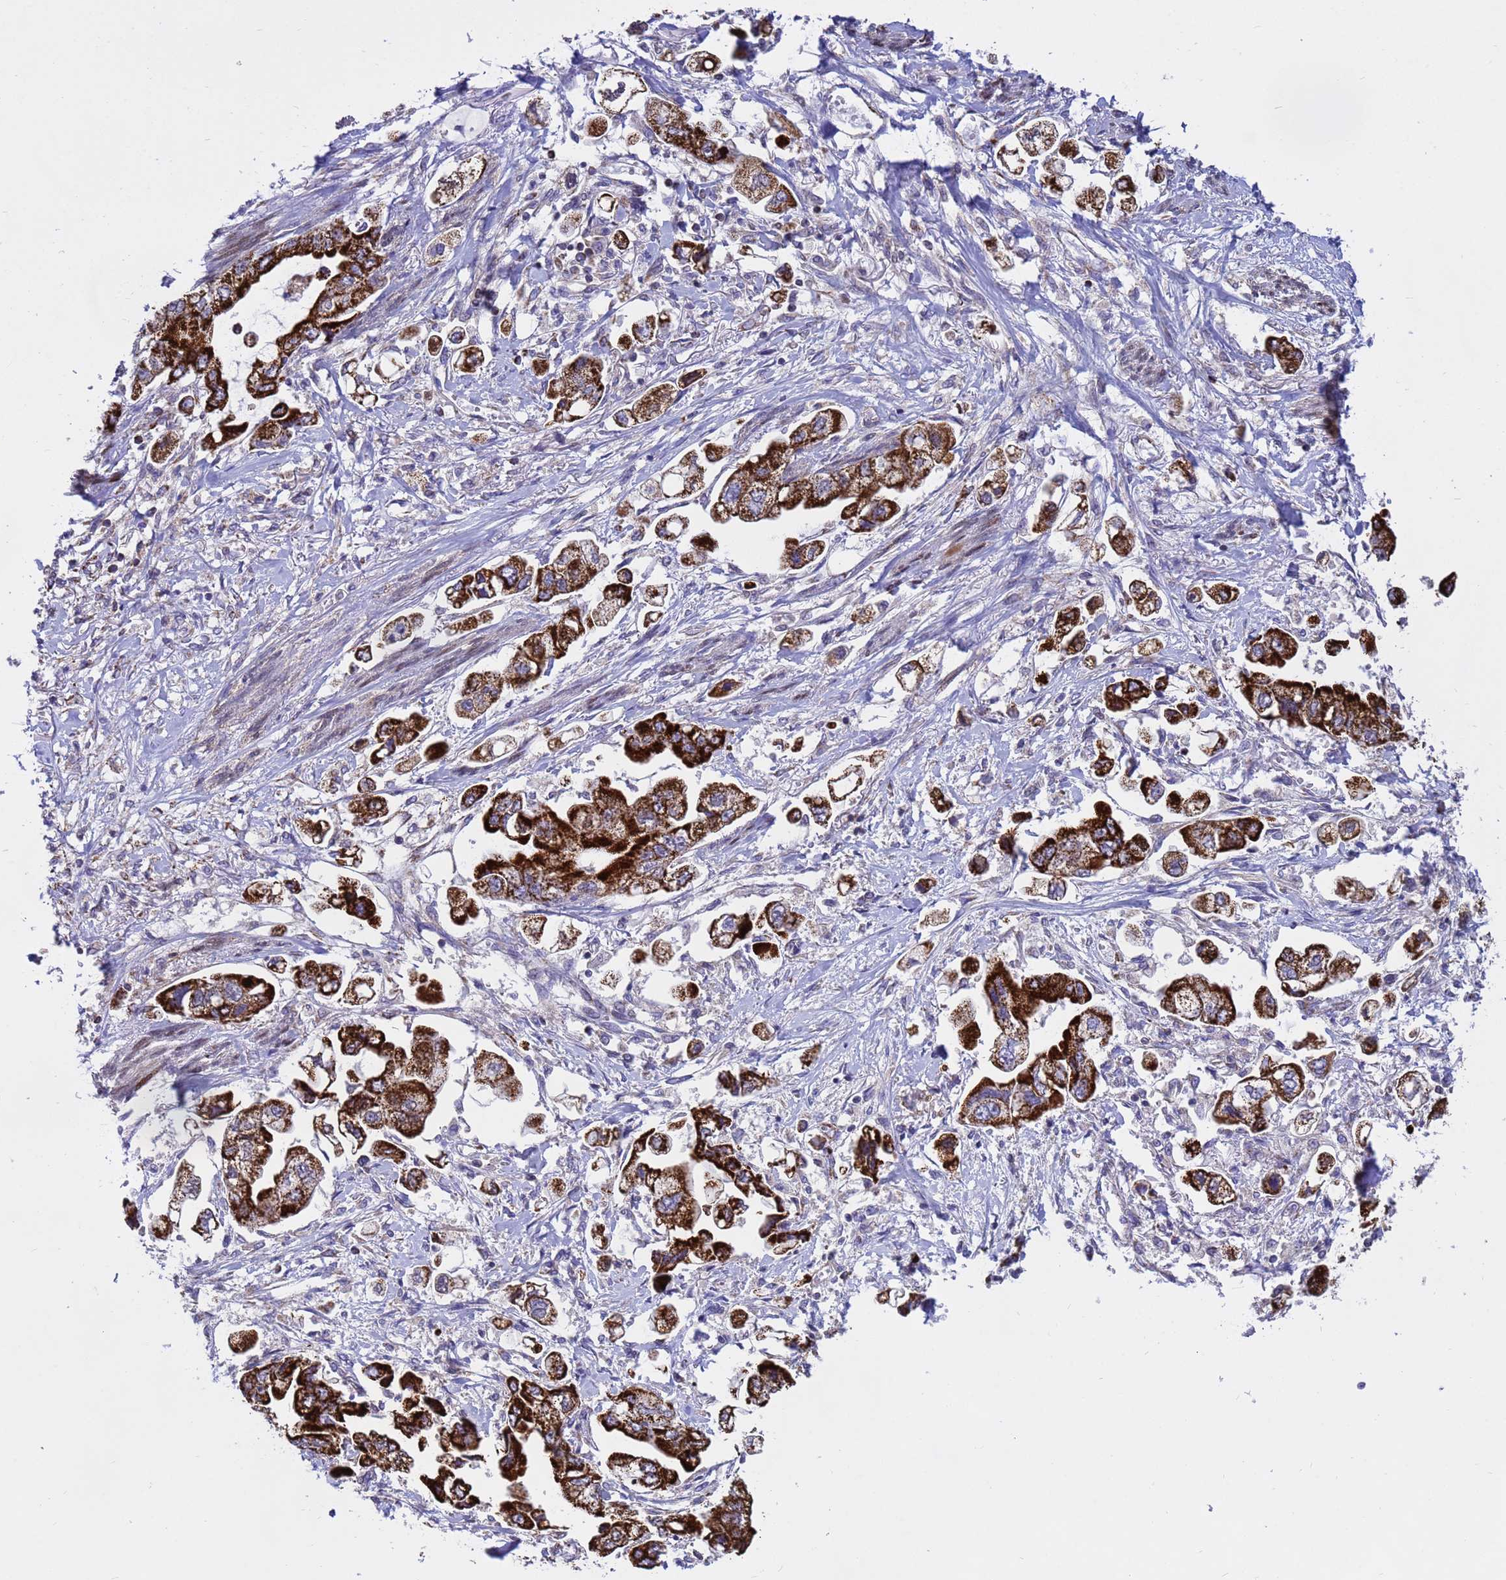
{"staining": {"intensity": "strong", "quantity": ">75%", "location": "cytoplasmic/membranous"}, "tissue": "stomach cancer", "cell_type": "Tumor cells", "image_type": "cancer", "snomed": [{"axis": "morphology", "description": "Adenocarcinoma, NOS"}, {"axis": "topography", "description": "Stomach"}], "caption": "Strong cytoplasmic/membranous protein positivity is identified in approximately >75% of tumor cells in stomach cancer.", "gene": "TUBGCP3", "patient": {"sex": "male", "age": 62}}